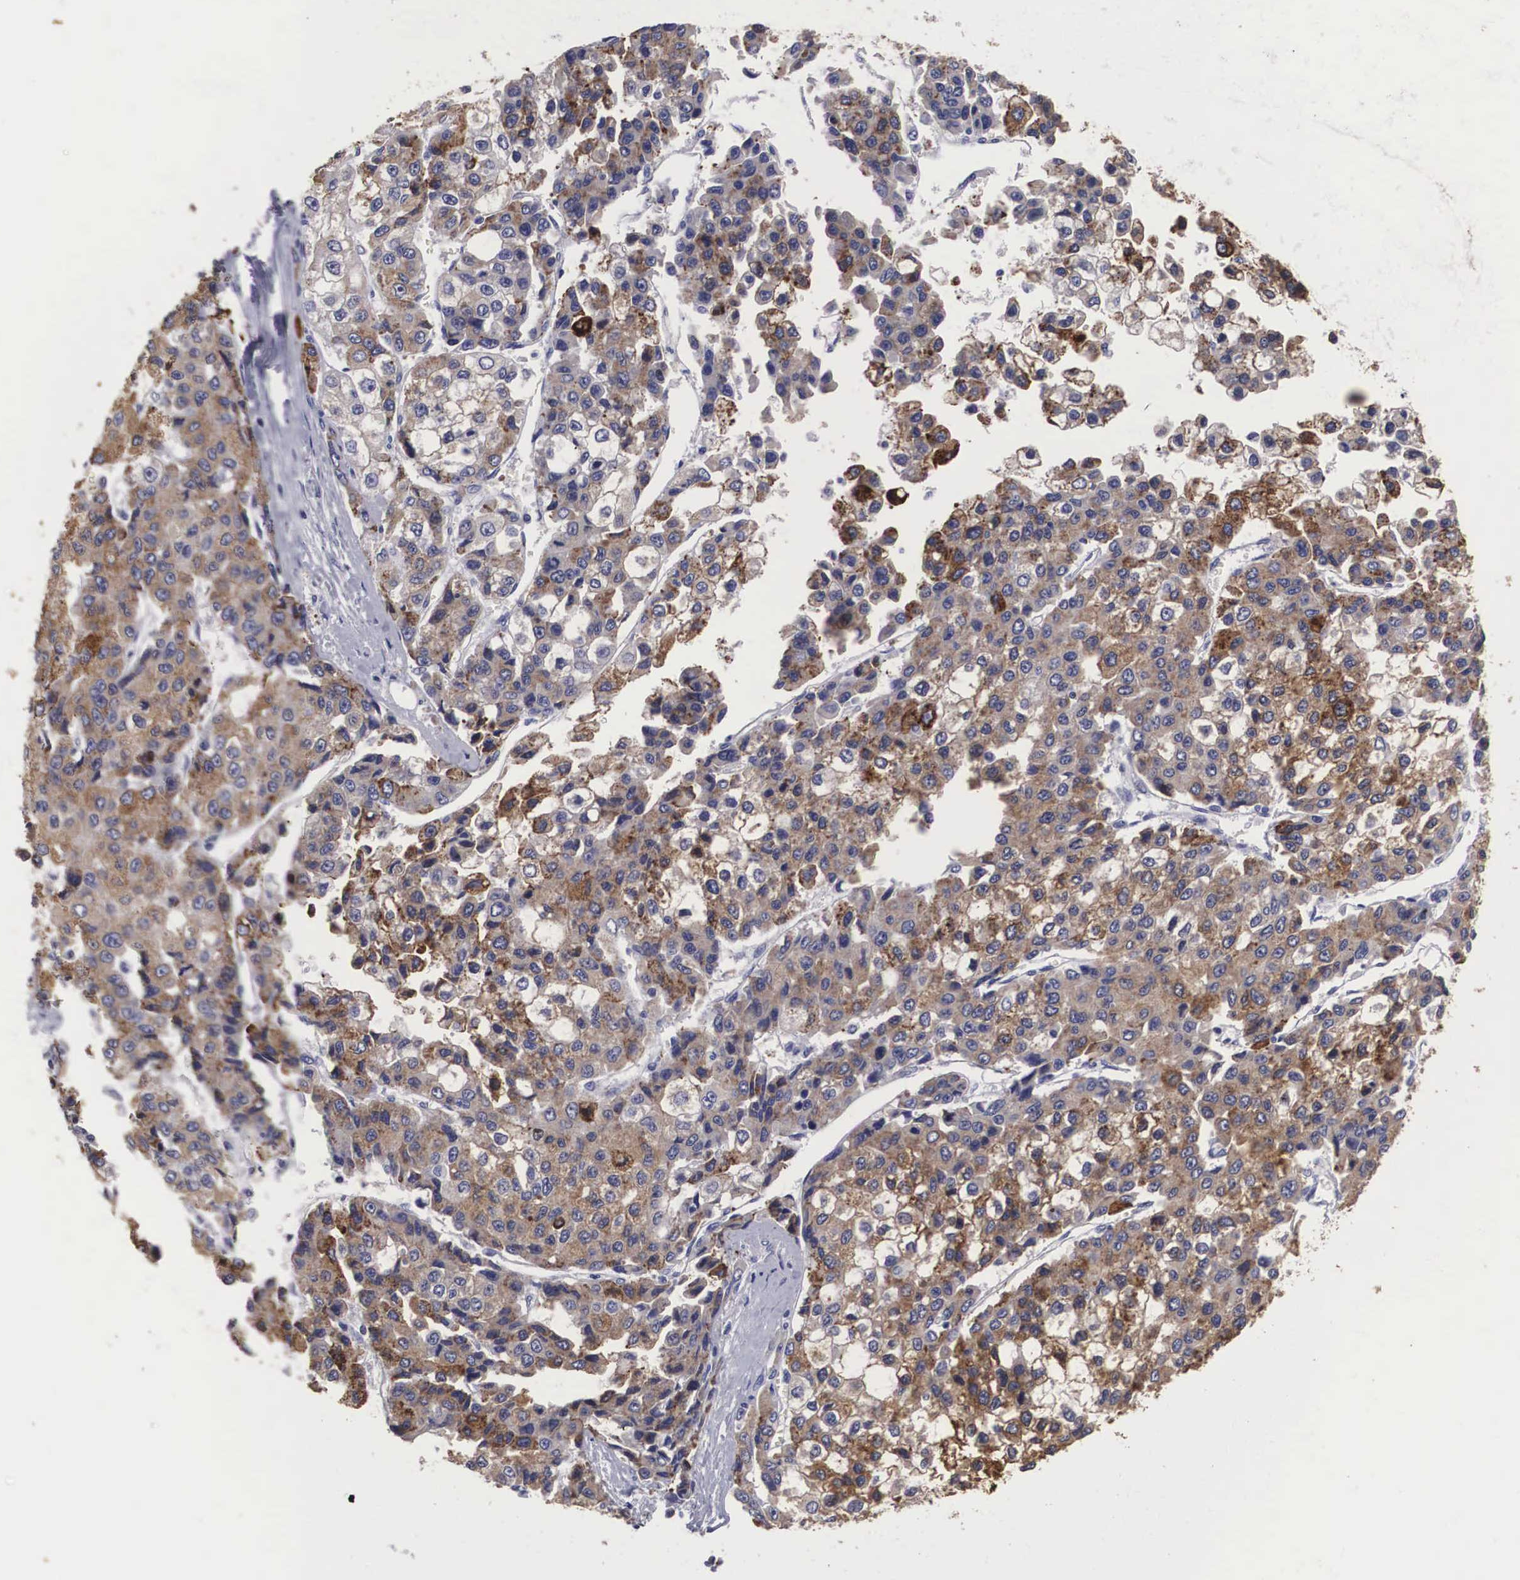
{"staining": {"intensity": "moderate", "quantity": ">75%", "location": "cytoplasmic/membranous"}, "tissue": "liver cancer", "cell_type": "Tumor cells", "image_type": "cancer", "snomed": [{"axis": "morphology", "description": "Carcinoma, Hepatocellular, NOS"}, {"axis": "topography", "description": "Liver"}], "caption": "DAB immunohistochemical staining of human liver cancer (hepatocellular carcinoma) reveals moderate cytoplasmic/membranous protein expression in about >75% of tumor cells.", "gene": "ARMCX3", "patient": {"sex": "female", "age": 66}}